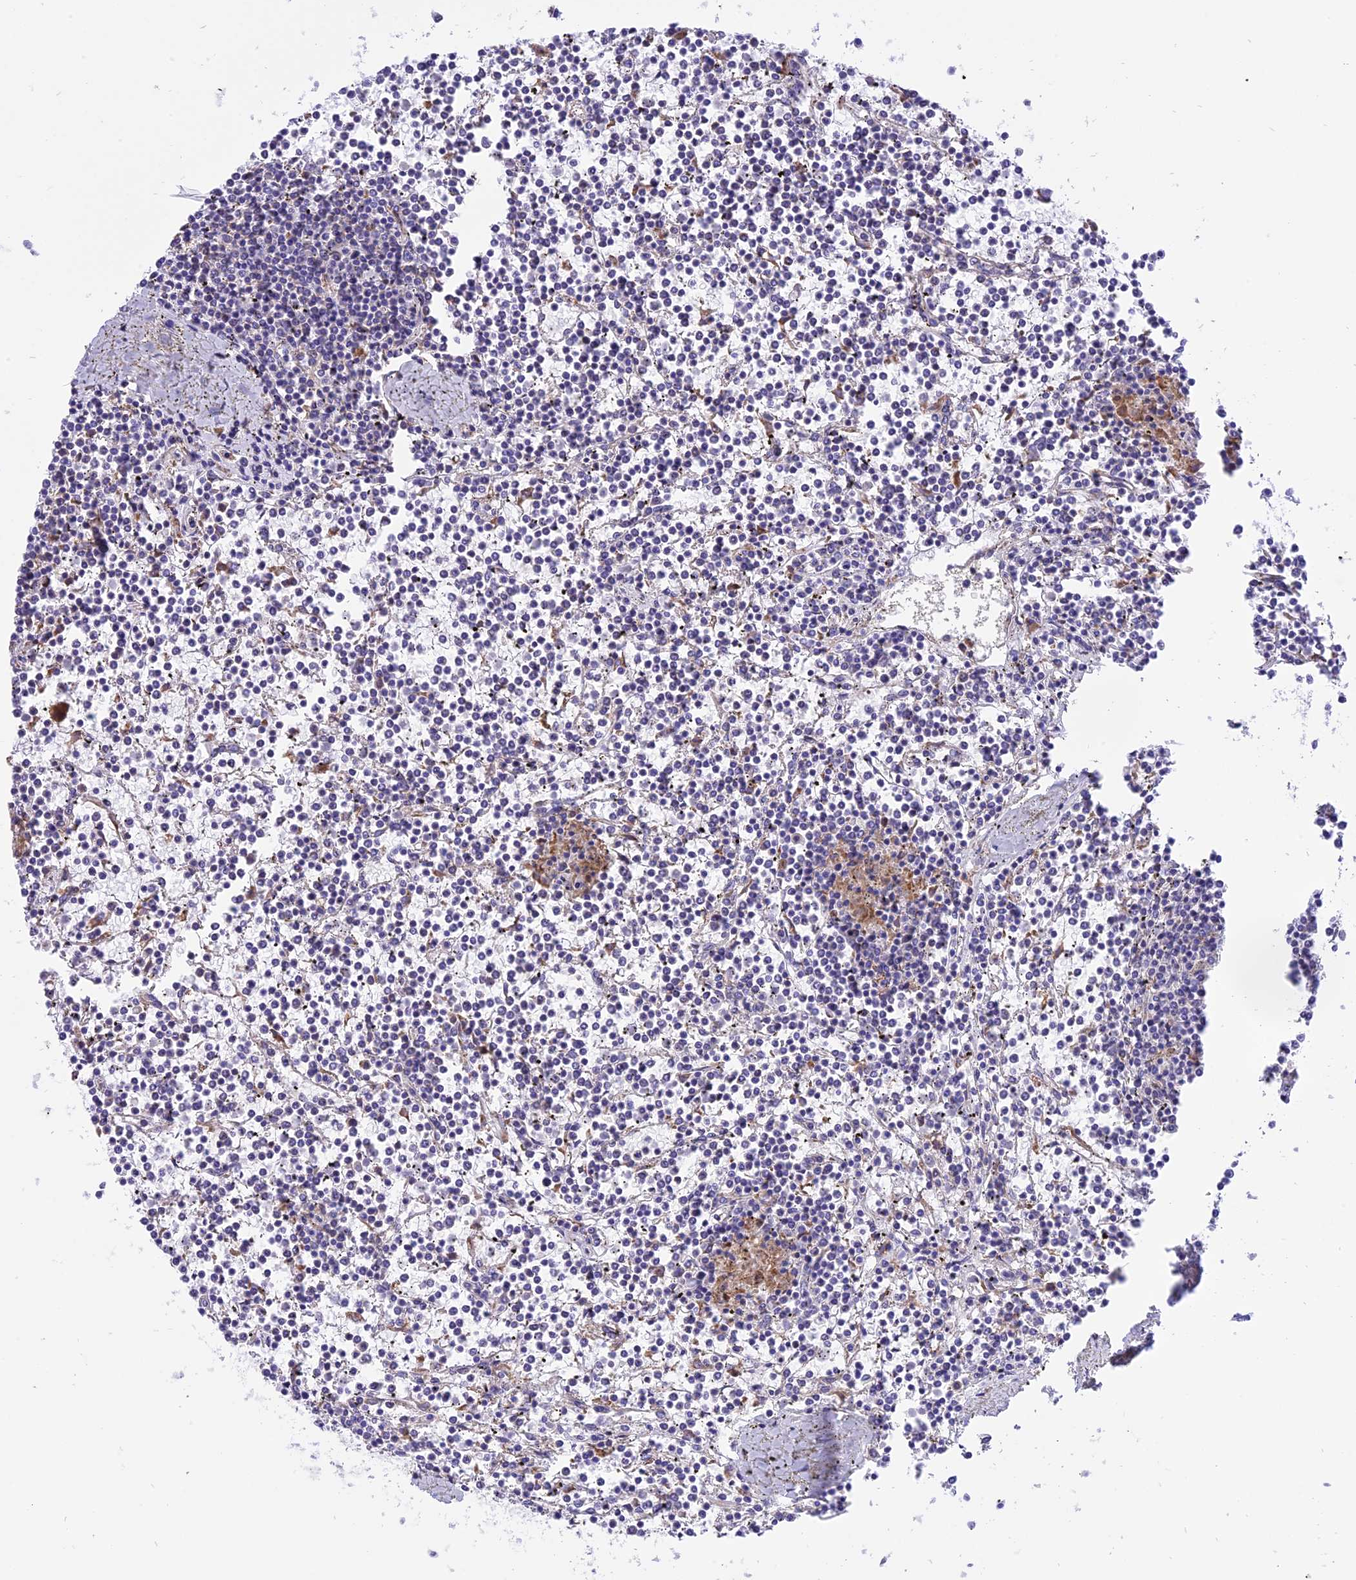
{"staining": {"intensity": "negative", "quantity": "none", "location": "none"}, "tissue": "lymphoma", "cell_type": "Tumor cells", "image_type": "cancer", "snomed": [{"axis": "morphology", "description": "Malignant lymphoma, non-Hodgkin's type, Low grade"}, {"axis": "topography", "description": "Spleen"}], "caption": "Immunohistochemistry micrograph of neoplastic tissue: human low-grade malignant lymphoma, non-Hodgkin's type stained with DAB displays no significant protein staining in tumor cells. The staining was performed using DAB to visualize the protein expression in brown, while the nuclei were stained in blue with hematoxylin (Magnification: 20x).", "gene": "ARMCX6", "patient": {"sex": "female", "age": 19}}